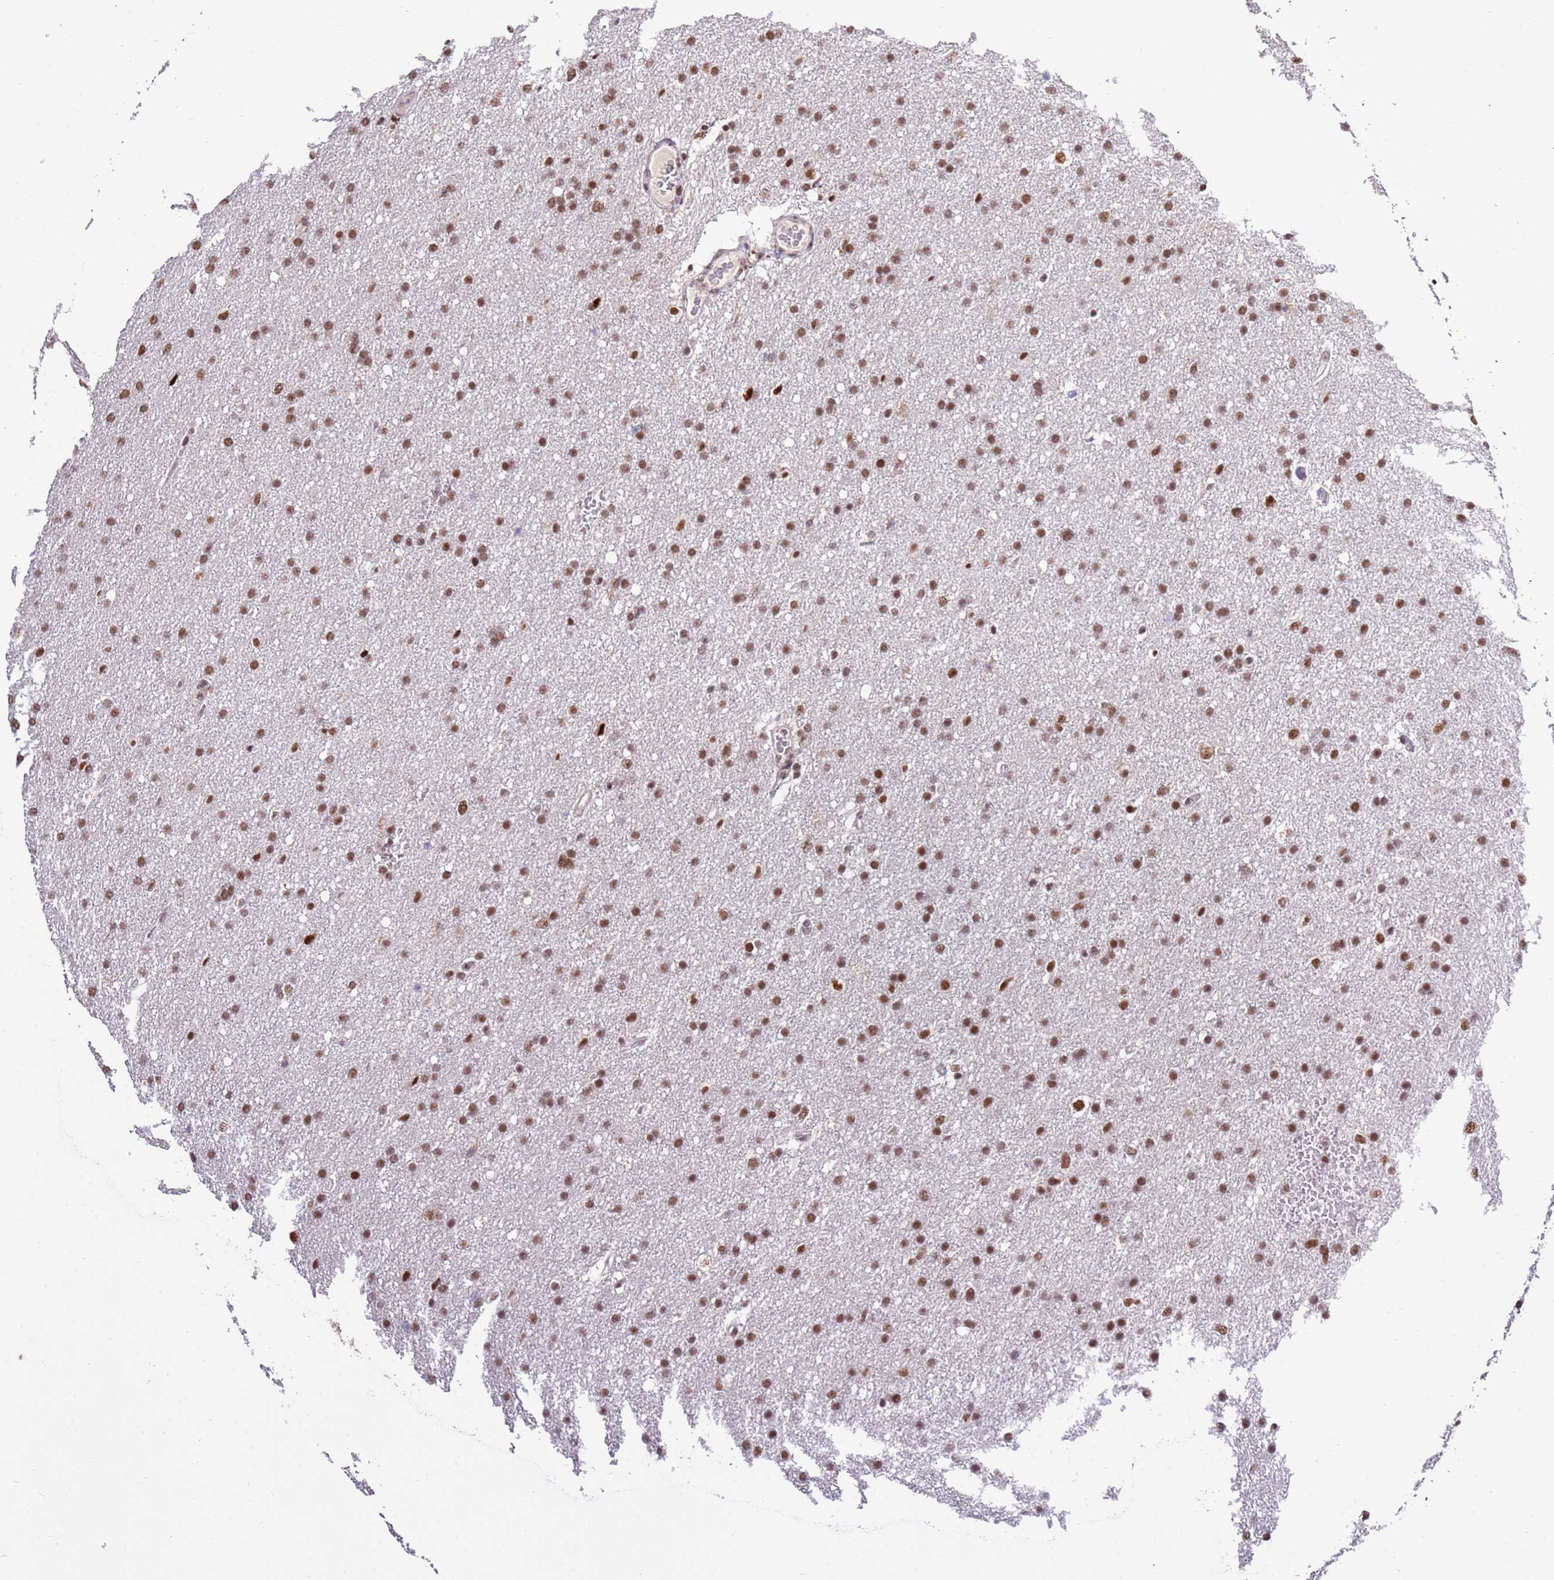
{"staining": {"intensity": "moderate", "quantity": ">75%", "location": "nuclear"}, "tissue": "glioma", "cell_type": "Tumor cells", "image_type": "cancer", "snomed": [{"axis": "morphology", "description": "Glioma, malignant, High grade"}, {"axis": "topography", "description": "Cerebral cortex"}], "caption": "Brown immunohistochemical staining in human glioma reveals moderate nuclear positivity in approximately >75% of tumor cells.", "gene": "AKAP8L", "patient": {"sex": "female", "age": 36}}